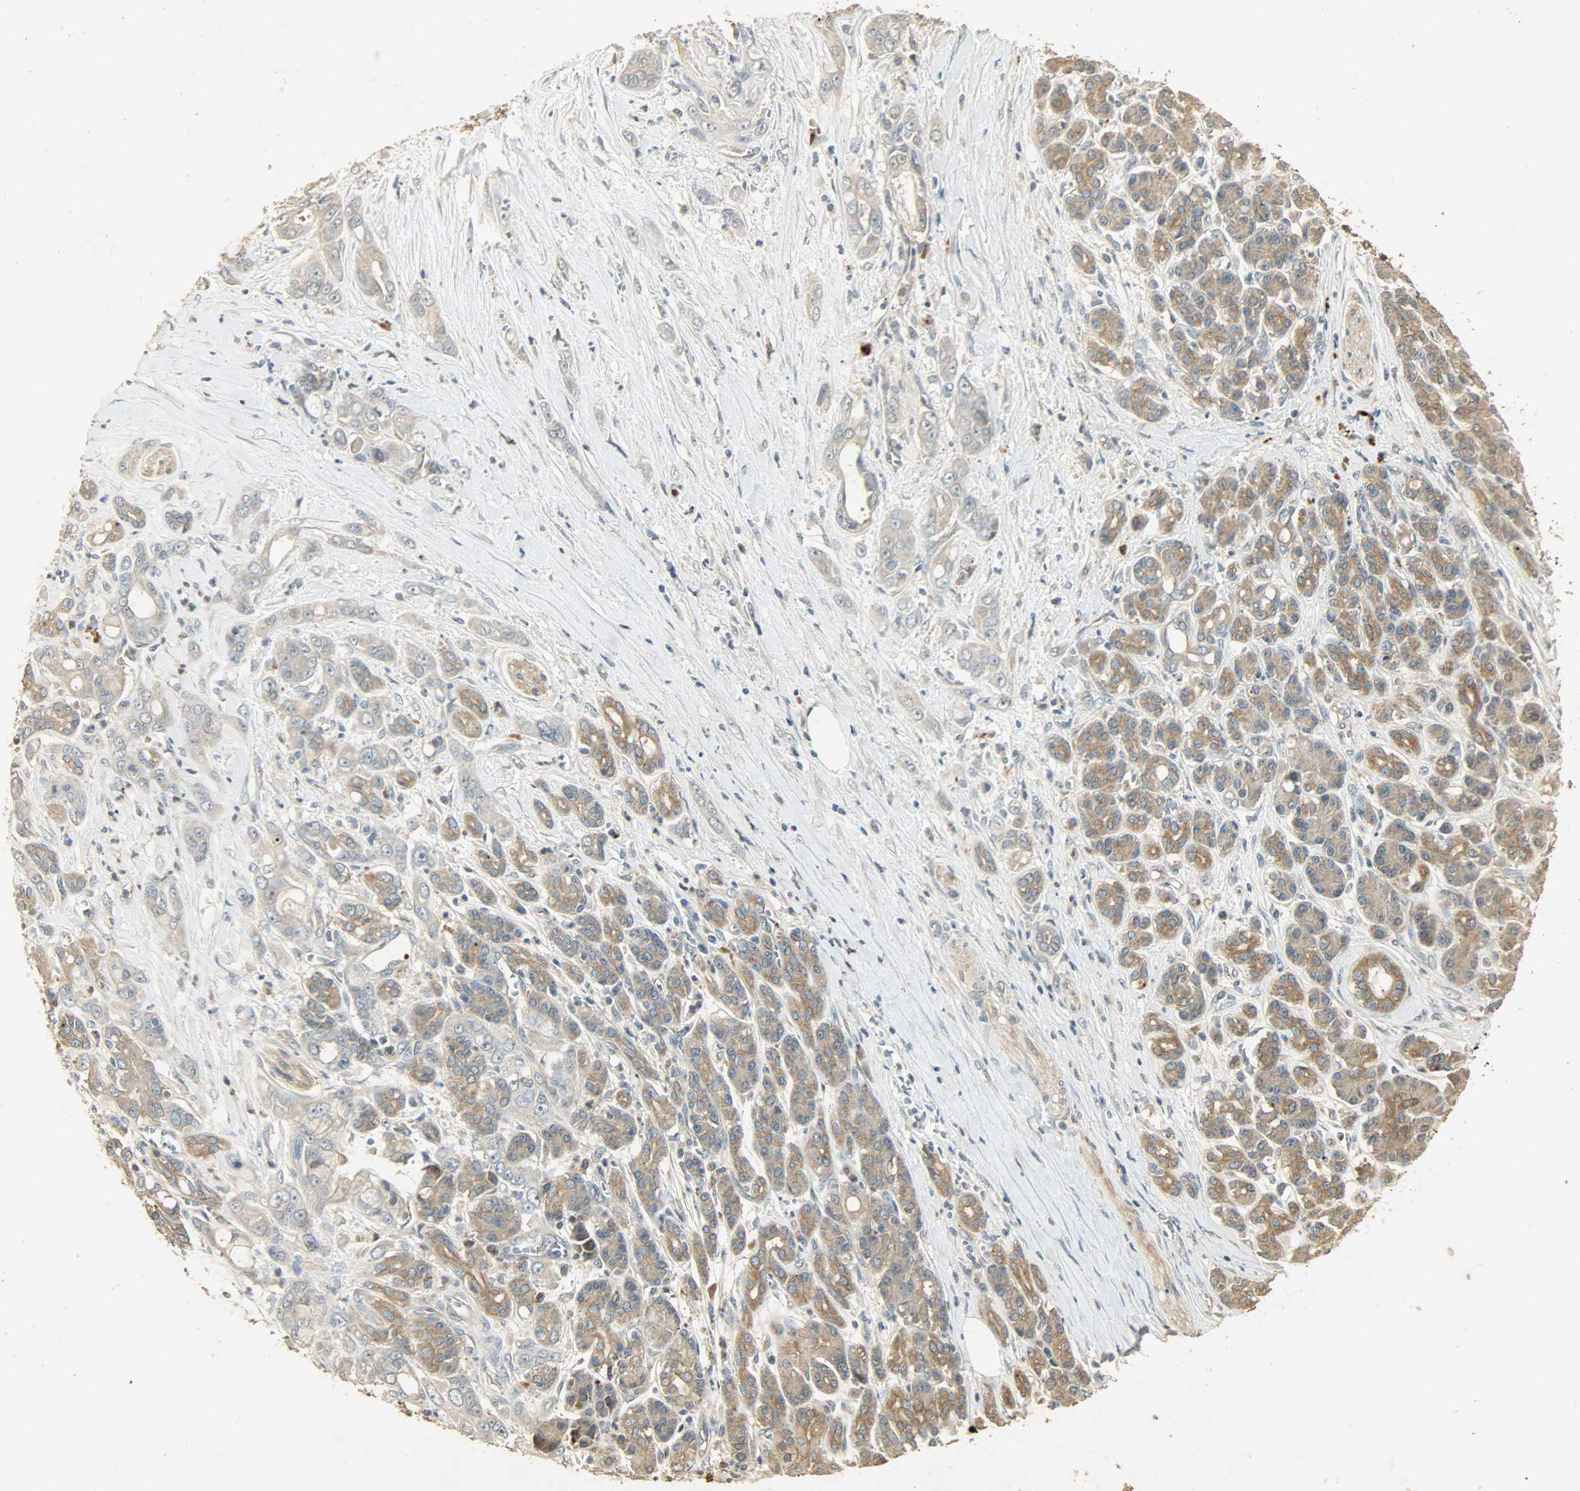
{"staining": {"intensity": "moderate", "quantity": ">75%", "location": "cytoplasmic/membranous"}, "tissue": "pancreatic cancer", "cell_type": "Tumor cells", "image_type": "cancer", "snomed": [{"axis": "morphology", "description": "Adenocarcinoma, NOS"}, {"axis": "topography", "description": "Pancreas"}], "caption": "The immunohistochemical stain highlights moderate cytoplasmic/membranous expression in tumor cells of pancreatic cancer tissue. The staining was performed using DAB, with brown indicating positive protein expression. Nuclei are stained blue with hematoxylin.", "gene": "ATP2B1", "patient": {"sex": "male", "age": 59}}